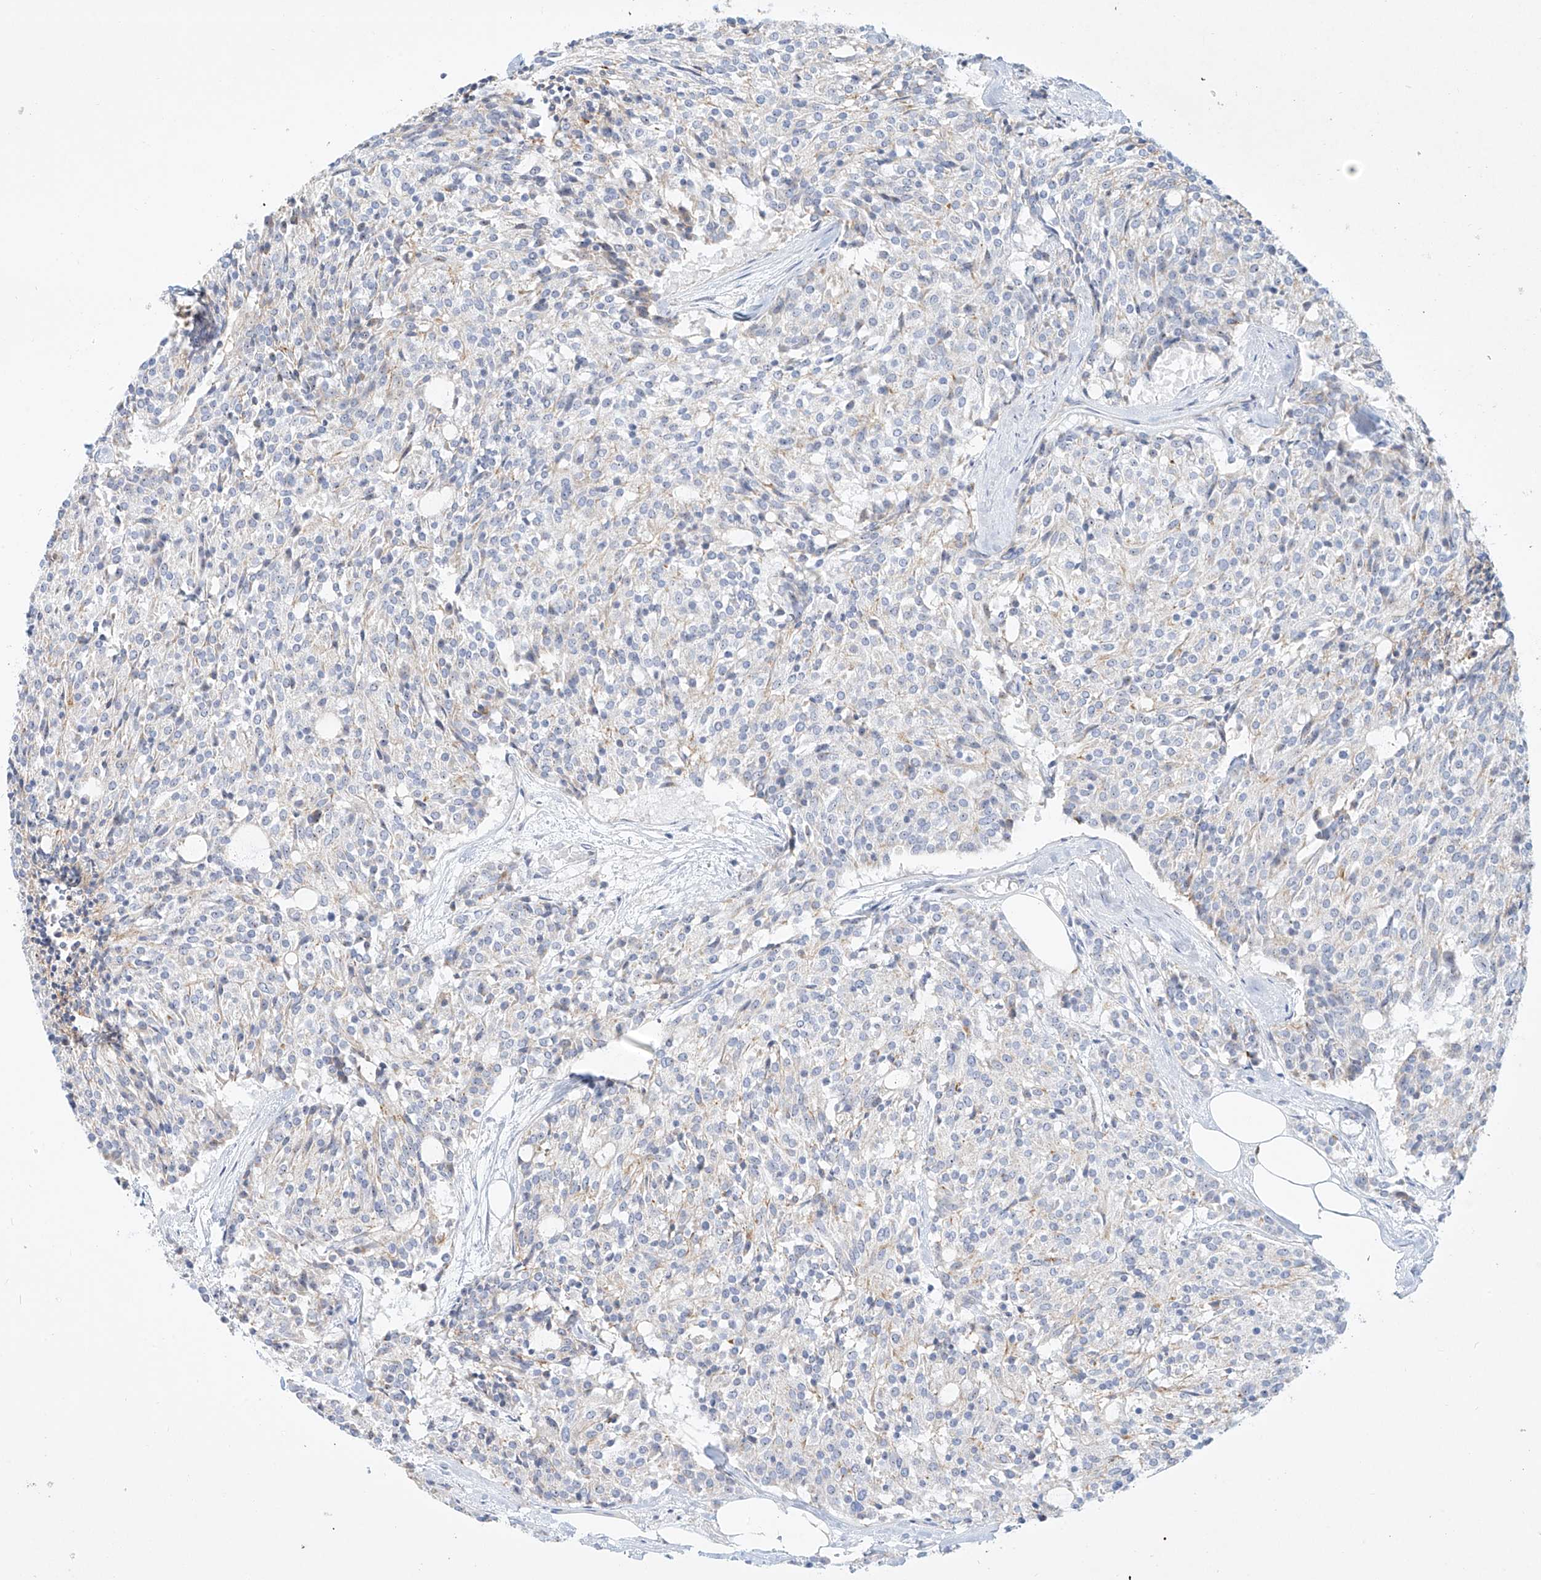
{"staining": {"intensity": "negative", "quantity": "none", "location": "none"}, "tissue": "carcinoid", "cell_type": "Tumor cells", "image_type": "cancer", "snomed": [{"axis": "morphology", "description": "Carcinoid, malignant, NOS"}, {"axis": "topography", "description": "Pancreas"}], "caption": "A high-resolution photomicrograph shows IHC staining of carcinoid, which reveals no significant positivity in tumor cells. Brightfield microscopy of IHC stained with DAB (brown) and hematoxylin (blue), captured at high magnification.", "gene": "SNU13", "patient": {"sex": "female", "age": 54}}